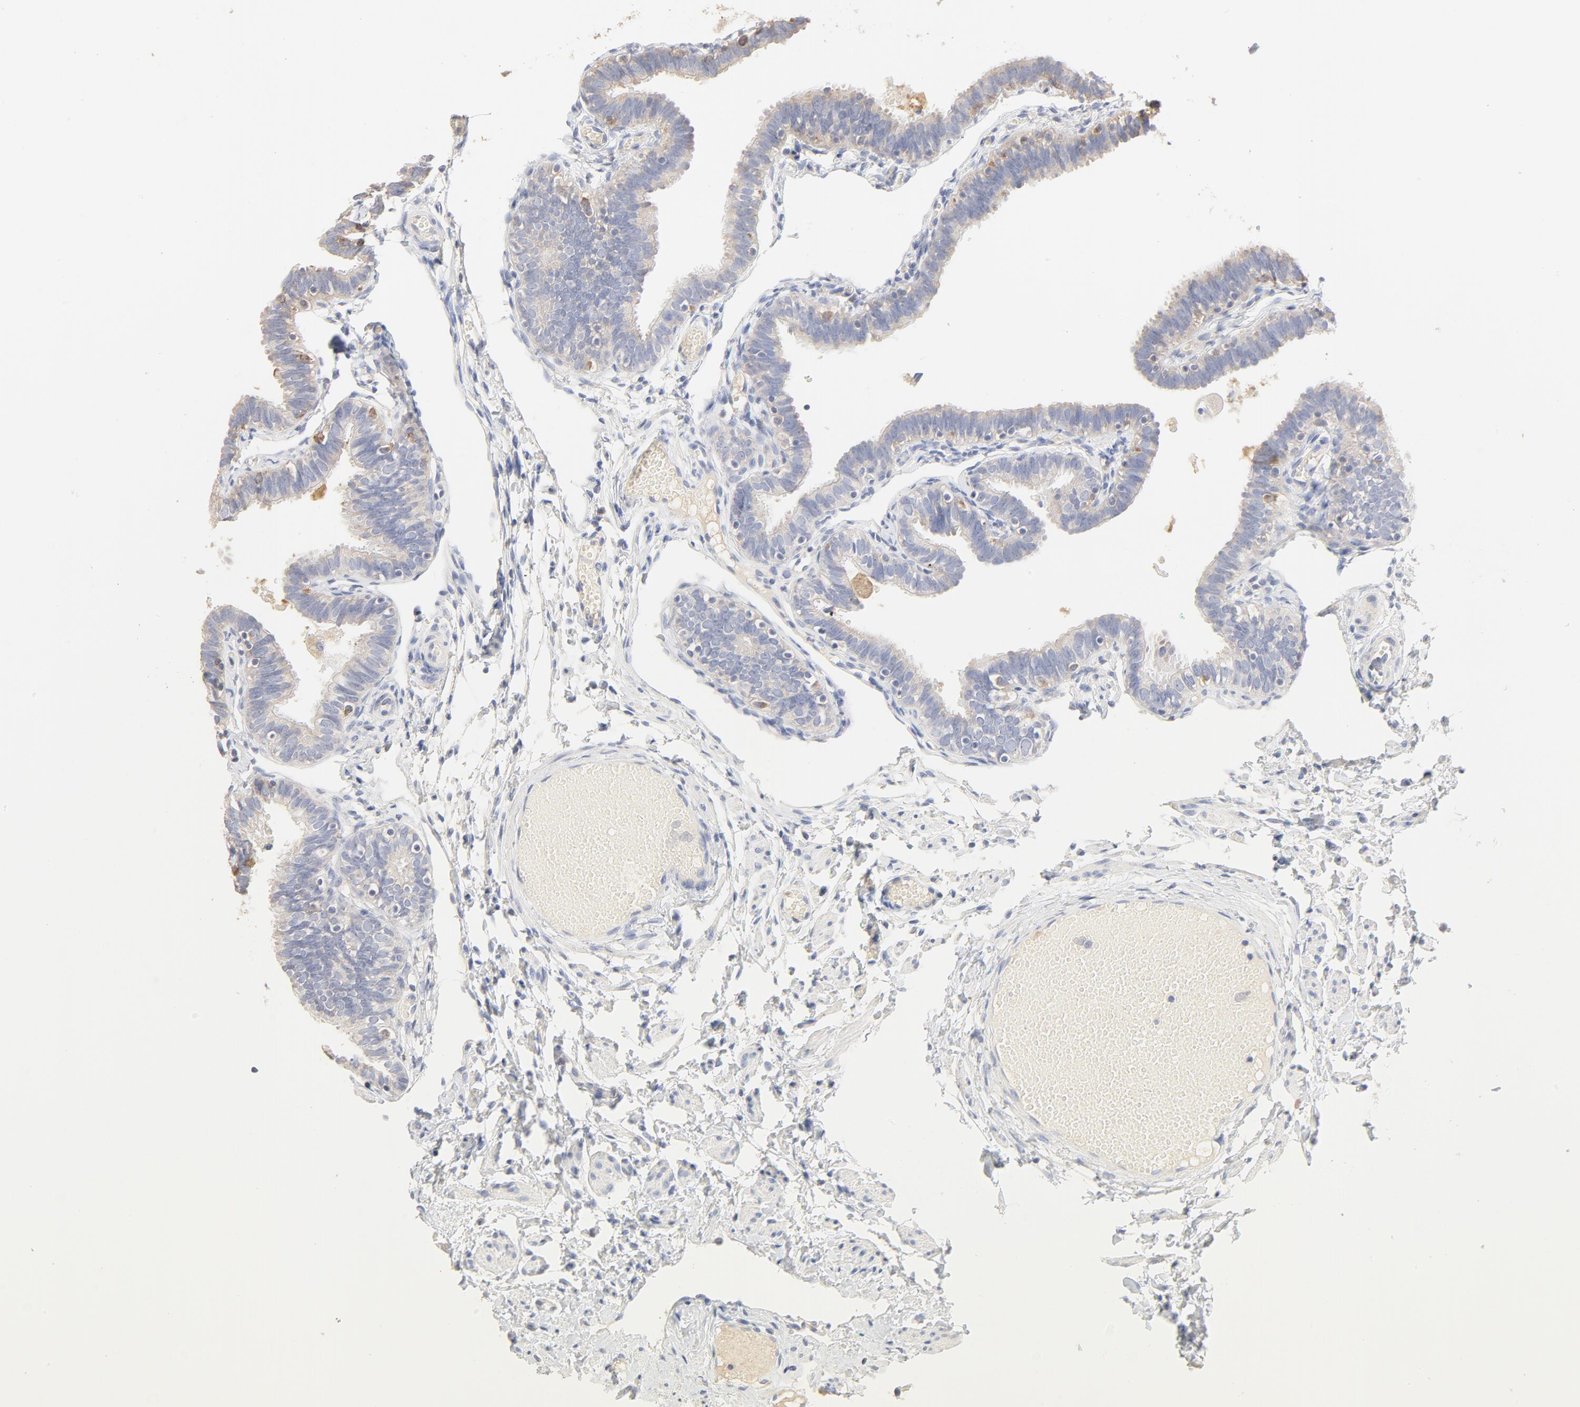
{"staining": {"intensity": "negative", "quantity": "none", "location": "none"}, "tissue": "fallopian tube", "cell_type": "Glandular cells", "image_type": "normal", "snomed": [{"axis": "morphology", "description": "Normal tissue, NOS"}, {"axis": "topography", "description": "Fallopian tube"}], "caption": "DAB immunohistochemical staining of normal human fallopian tube exhibits no significant positivity in glandular cells.", "gene": "FCGBP", "patient": {"sex": "female", "age": 46}}